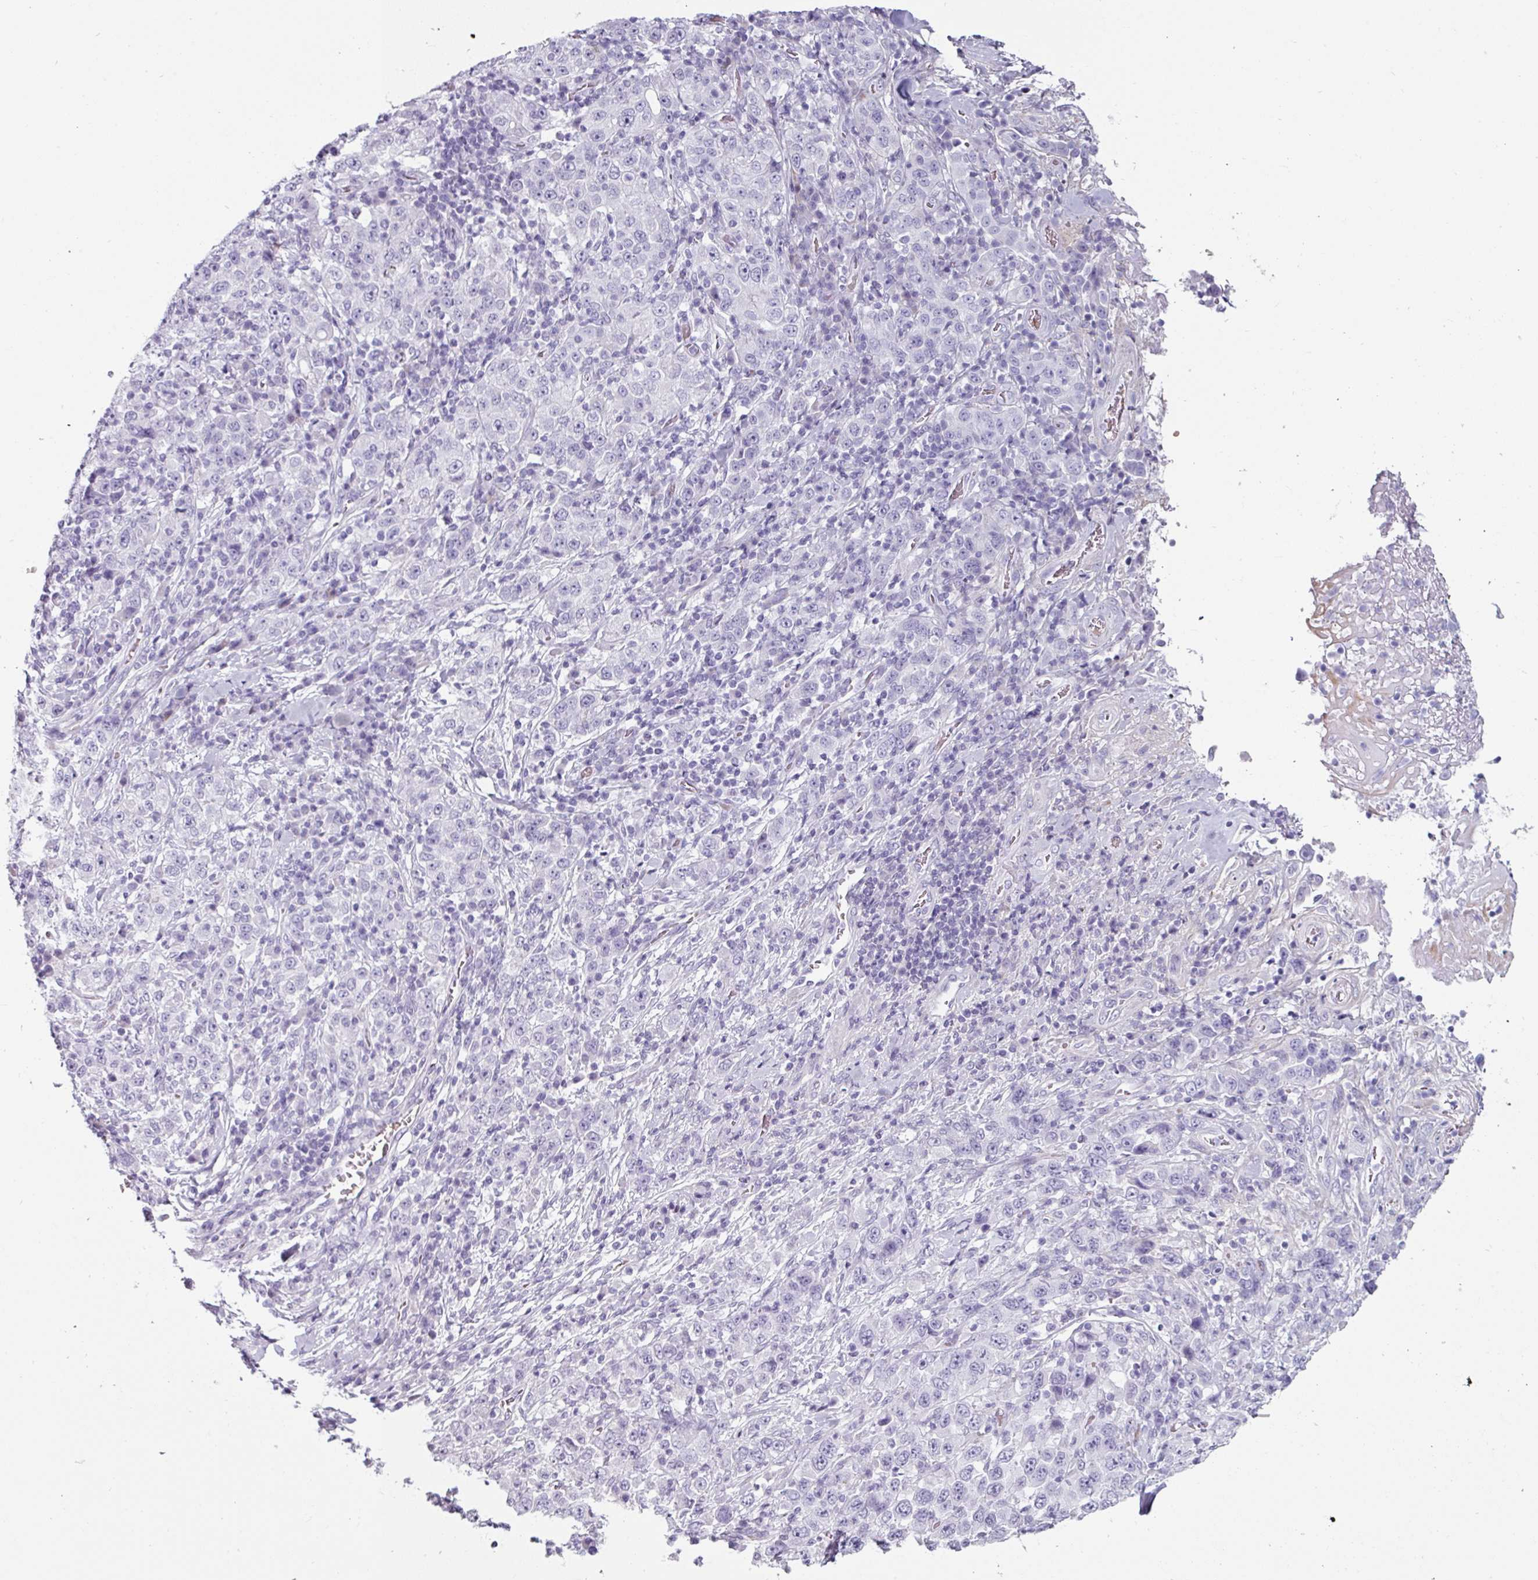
{"staining": {"intensity": "negative", "quantity": "none", "location": "none"}, "tissue": "stomach cancer", "cell_type": "Tumor cells", "image_type": "cancer", "snomed": [{"axis": "morphology", "description": "Normal tissue, NOS"}, {"axis": "morphology", "description": "Adenocarcinoma, NOS"}, {"axis": "topography", "description": "Stomach, upper"}, {"axis": "topography", "description": "Stomach"}], "caption": "DAB immunohistochemical staining of stomach cancer displays no significant positivity in tumor cells.", "gene": "CLCA1", "patient": {"sex": "male", "age": 59}}